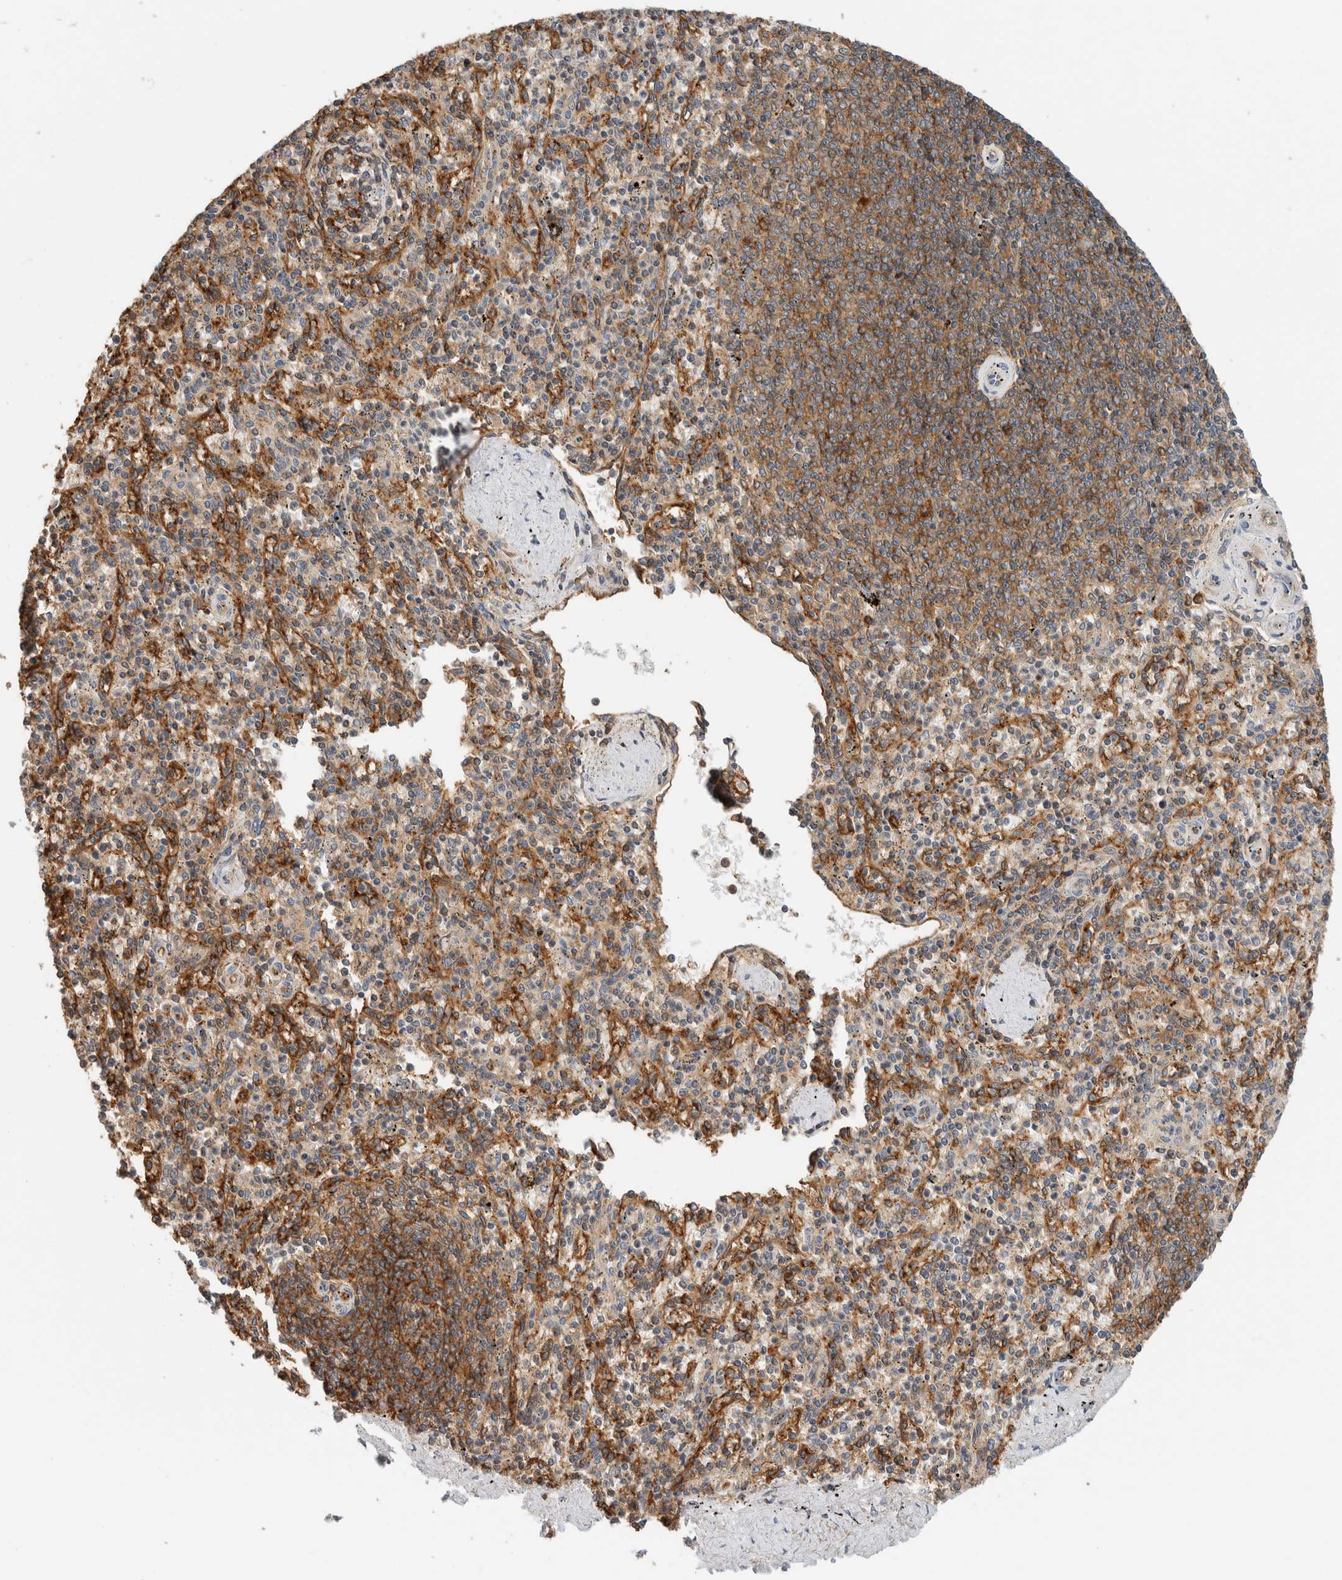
{"staining": {"intensity": "weak", "quantity": "<25%", "location": "cytoplasmic/membranous"}, "tissue": "spleen", "cell_type": "Cells in red pulp", "image_type": "normal", "snomed": [{"axis": "morphology", "description": "Normal tissue, NOS"}, {"axis": "topography", "description": "Spleen"}], "caption": "A histopathology image of spleen stained for a protein demonstrates no brown staining in cells in red pulp.", "gene": "PFDN4", "patient": {"sex": "male", "age": 72}}